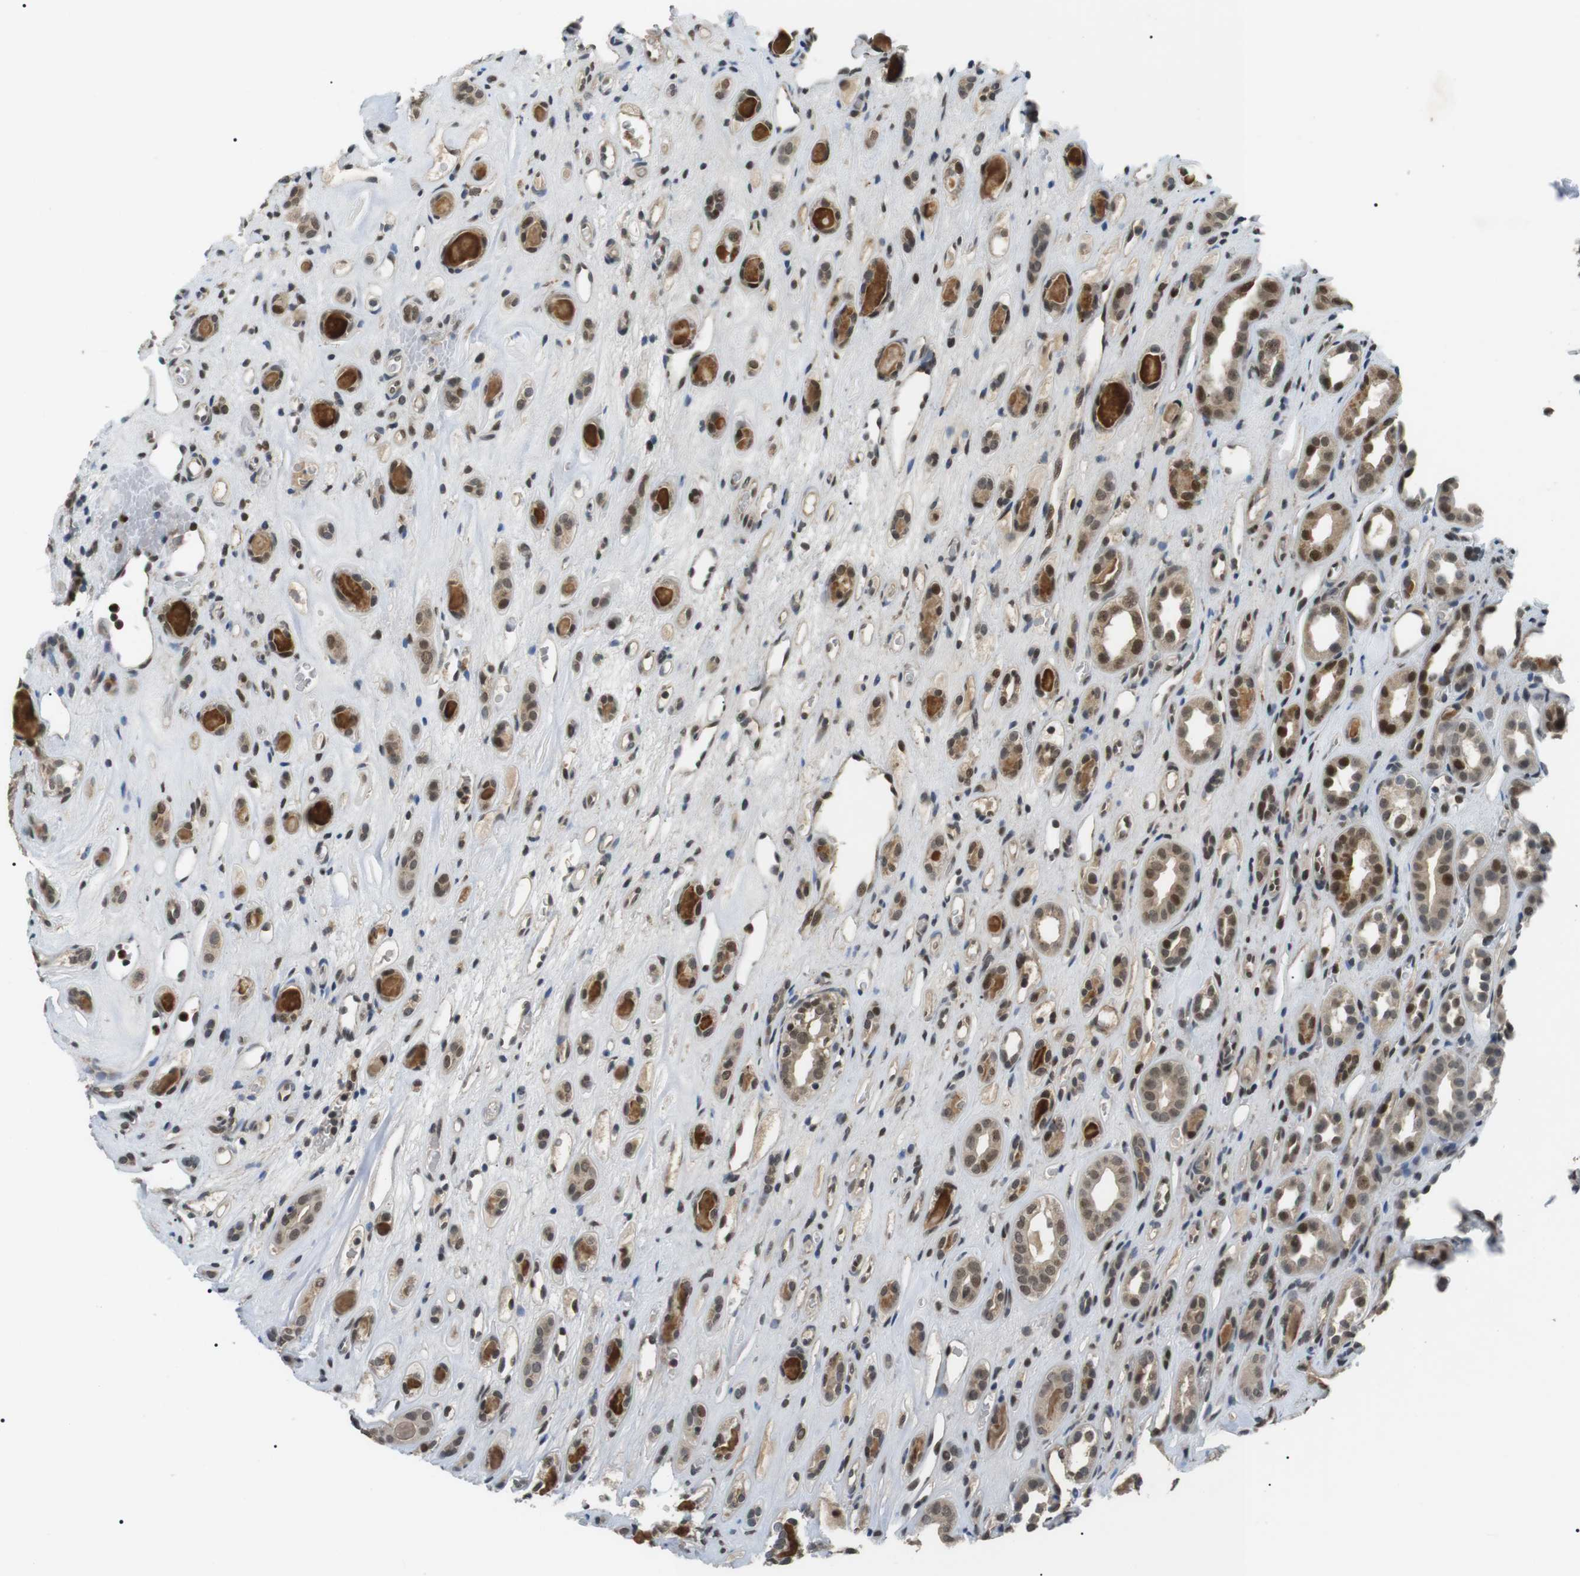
{"staining": {"intensity": "moderate", "quantity": "25%-75%", "location": "cytoplasmic/membranous,nuclear"}, "tissue": "renal cancer", "cell_type": "Tumor cells", "image_type": "cancer", "snomed": [{"axis": "morphology", "description": "Adenocarcinoma, NOS"}, {"axis": "topography", "description": "Kidney"}], "caption": "The immunohistochemical stain highlights moderate cytoplasmic/membranous and nuclear positivity in tumor cells of adenocarcinoma (renal) tissue.", "gene": "ORAI3", "patient": {"sex": "female", "age": 60}}